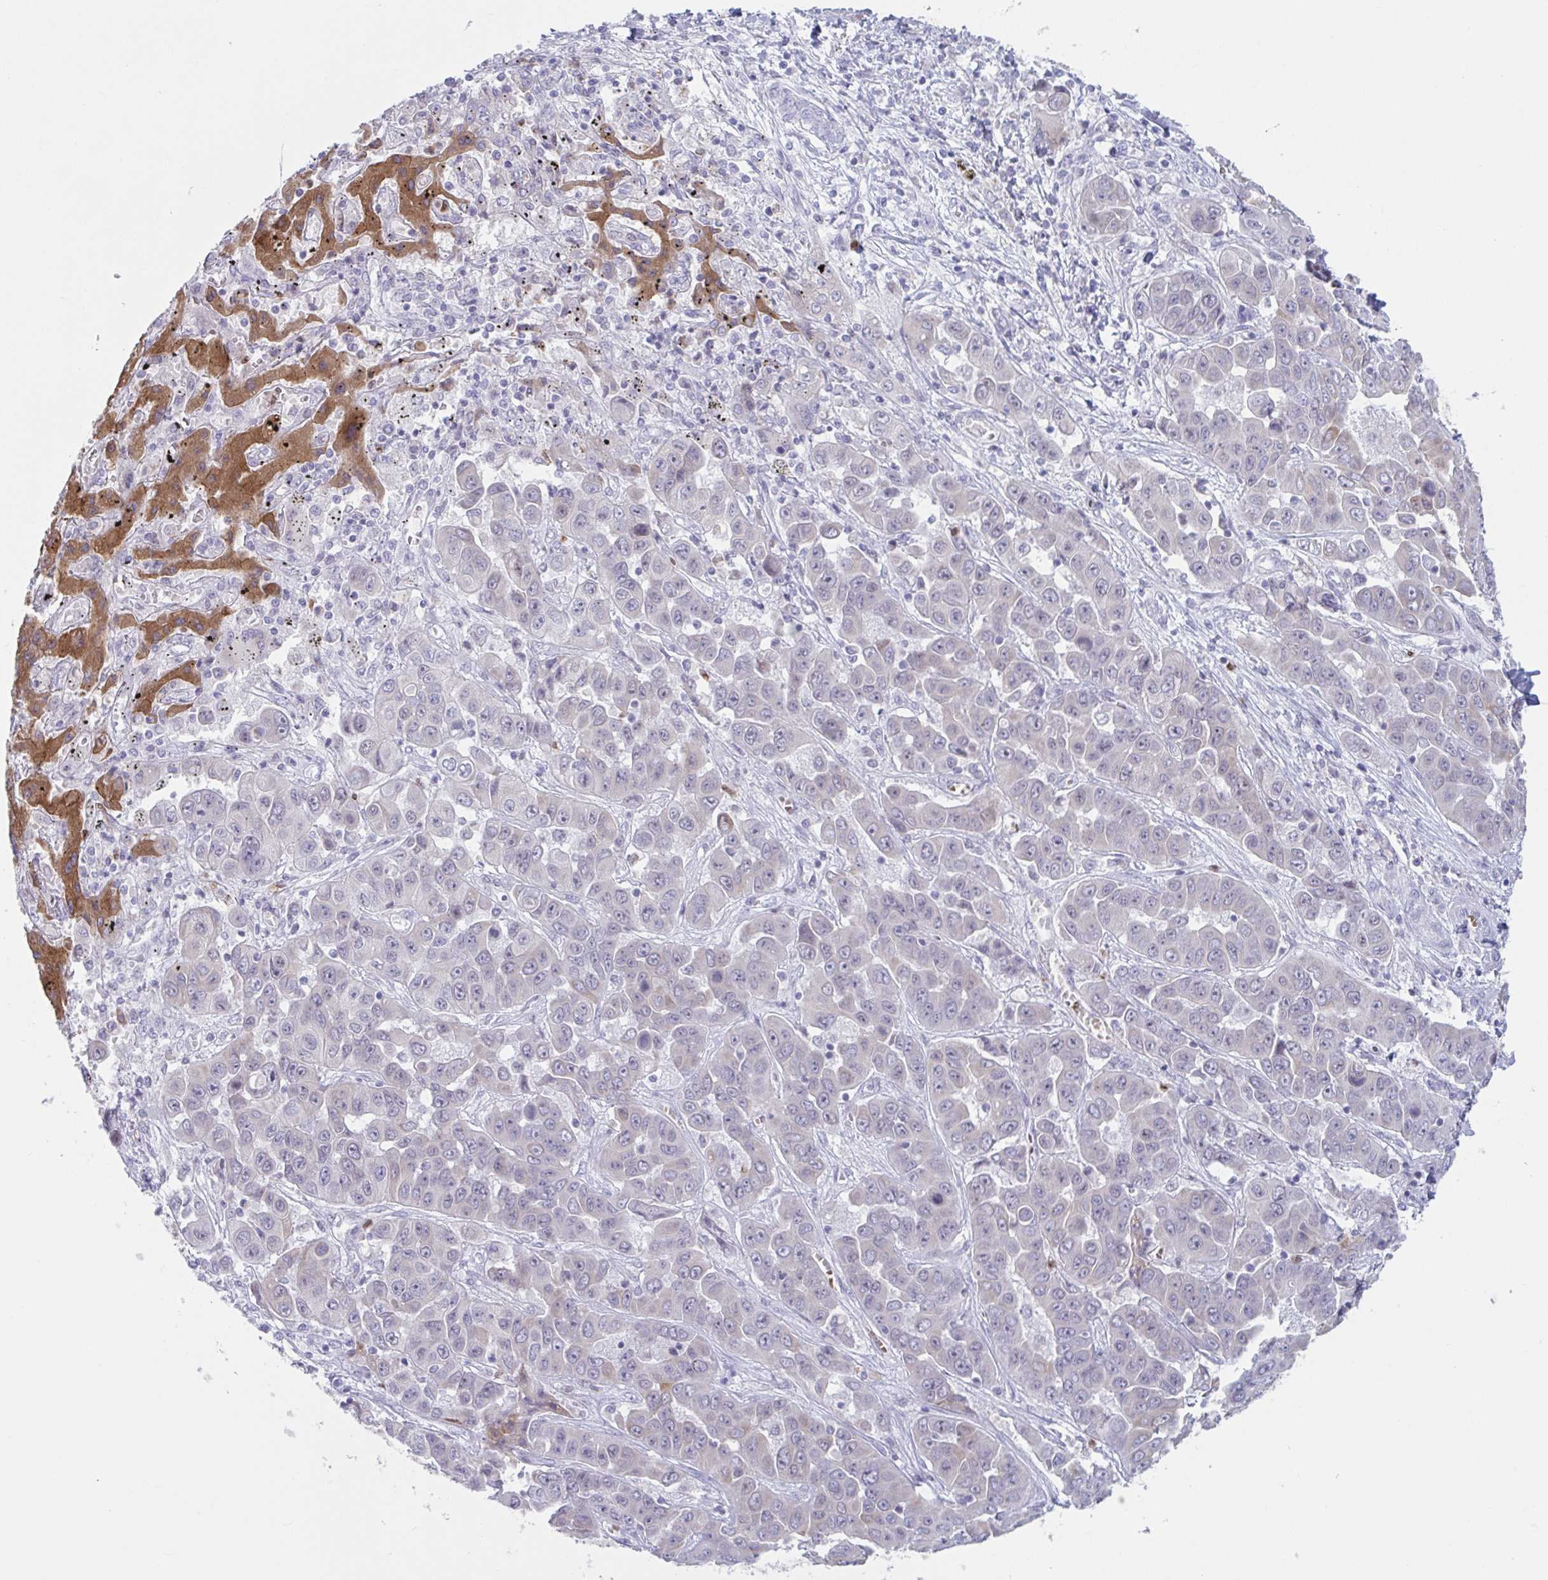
{"staining": {"intensity": "negative", "quantity": "none", "location": "none"}, "tissue": "liver cancer", "cell_type": "Tumor cells", "image_type": "cancer", "snomed": [{"axis": "morphology", "description": "Cholangiocarcinoma"}, {"axis": "topography", "description": "Liver"}], "caption": "Tumor cells are negative for protein expression in human liver cancer (cholangiocarcinoma).", "gene": "CYP4F11", "patient": {"sex": "female", "age": 52}}